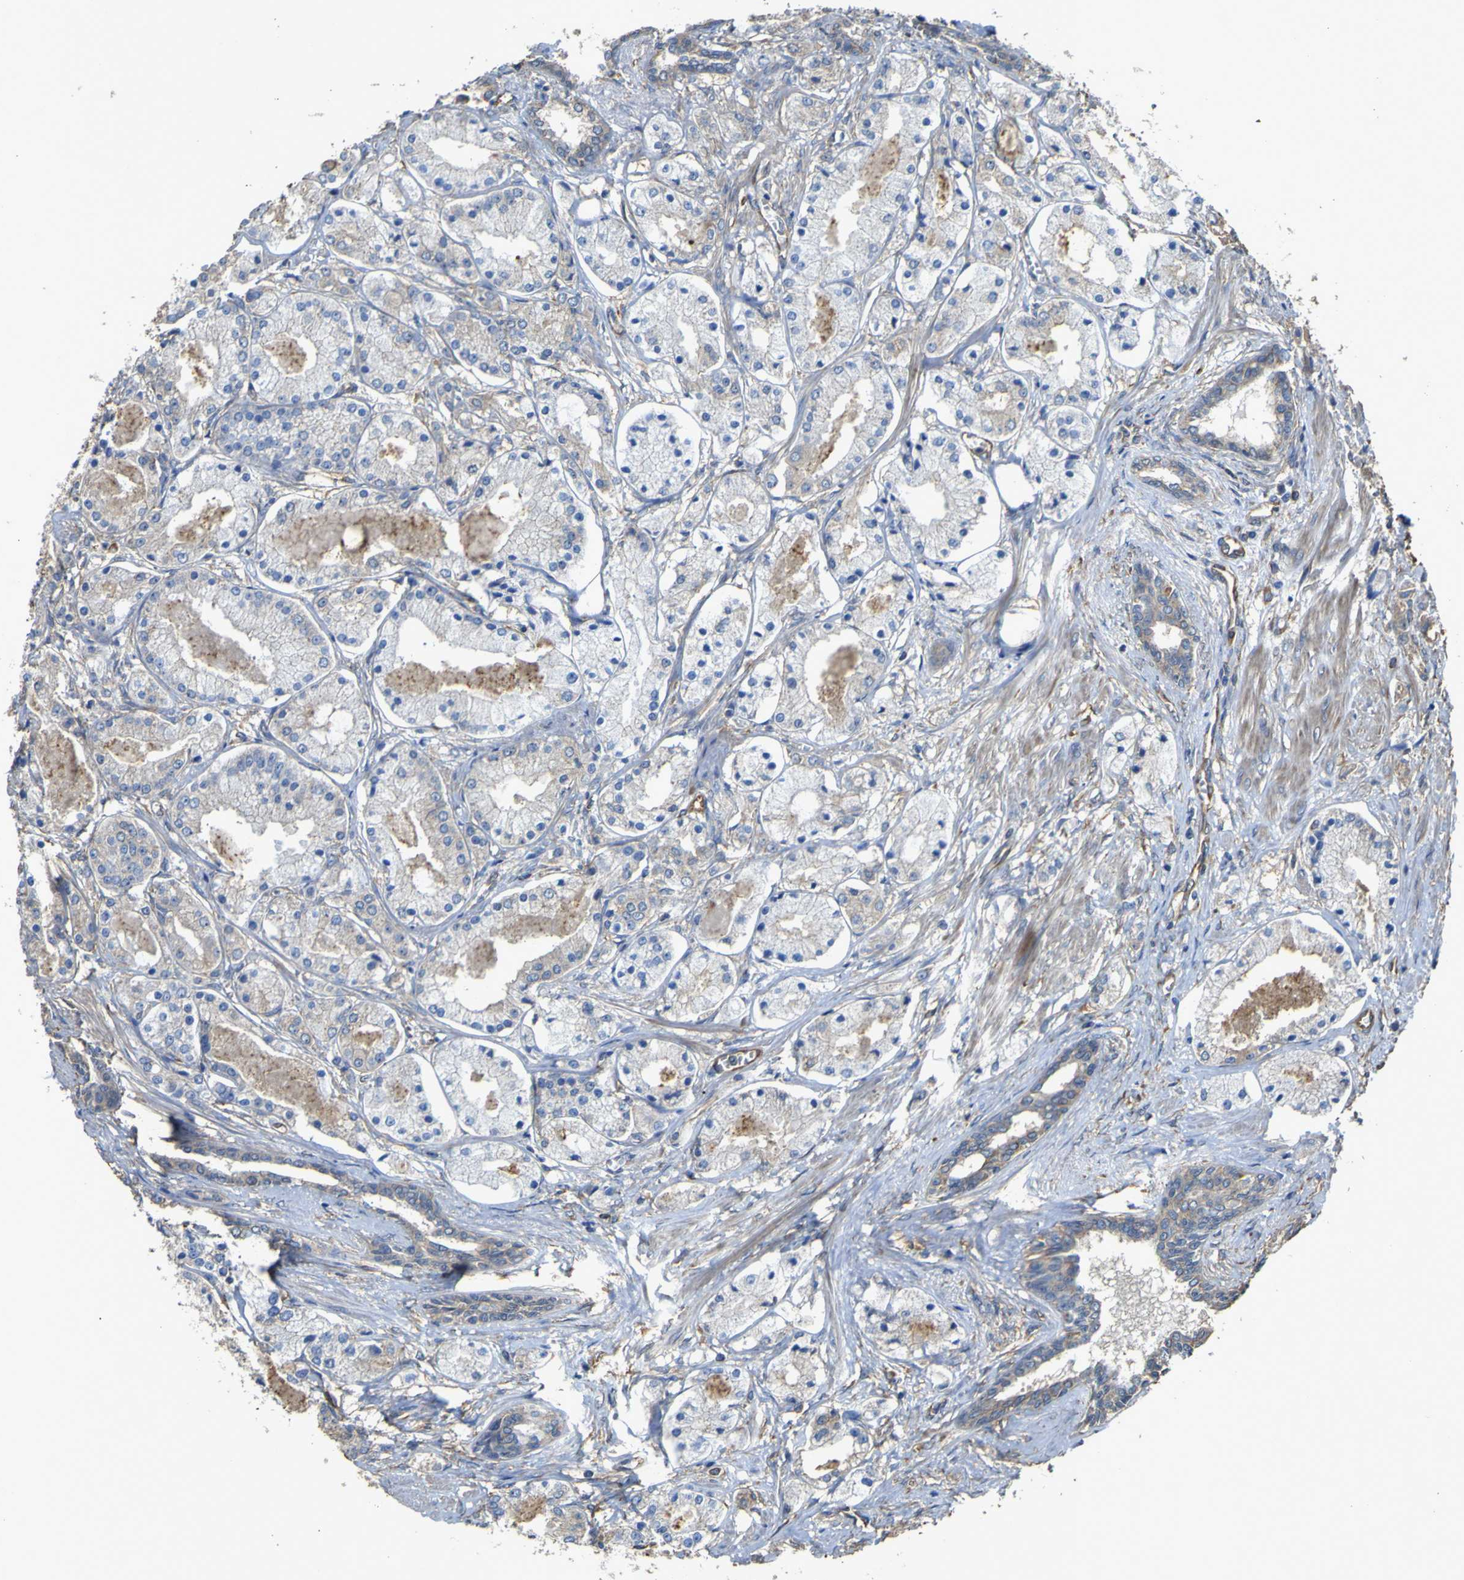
{"staining": {"intensity": "weak", "quantity": "25%-75%", "location": "cytoplasmic/membranous"}, "tissue": "prostate cancer", "cell_type": "Tumor cells", "image_type": "cancer", "snomed": [{"axis": "morphology", "description": "Adenocarcinoma, High grade"}, {"axis": "topography", "description": "Prostate"}], "caption": "IHC micrograph of human prostate adenocarcinoma (high-grade) stained for a protein (brown), which shows low levels of weak cytoplasmic/membranous positivity in approximately 25%-75% of tumor cells.", "gene": "TNFSF15", "patient": {"sex": "male", "age": 66}}